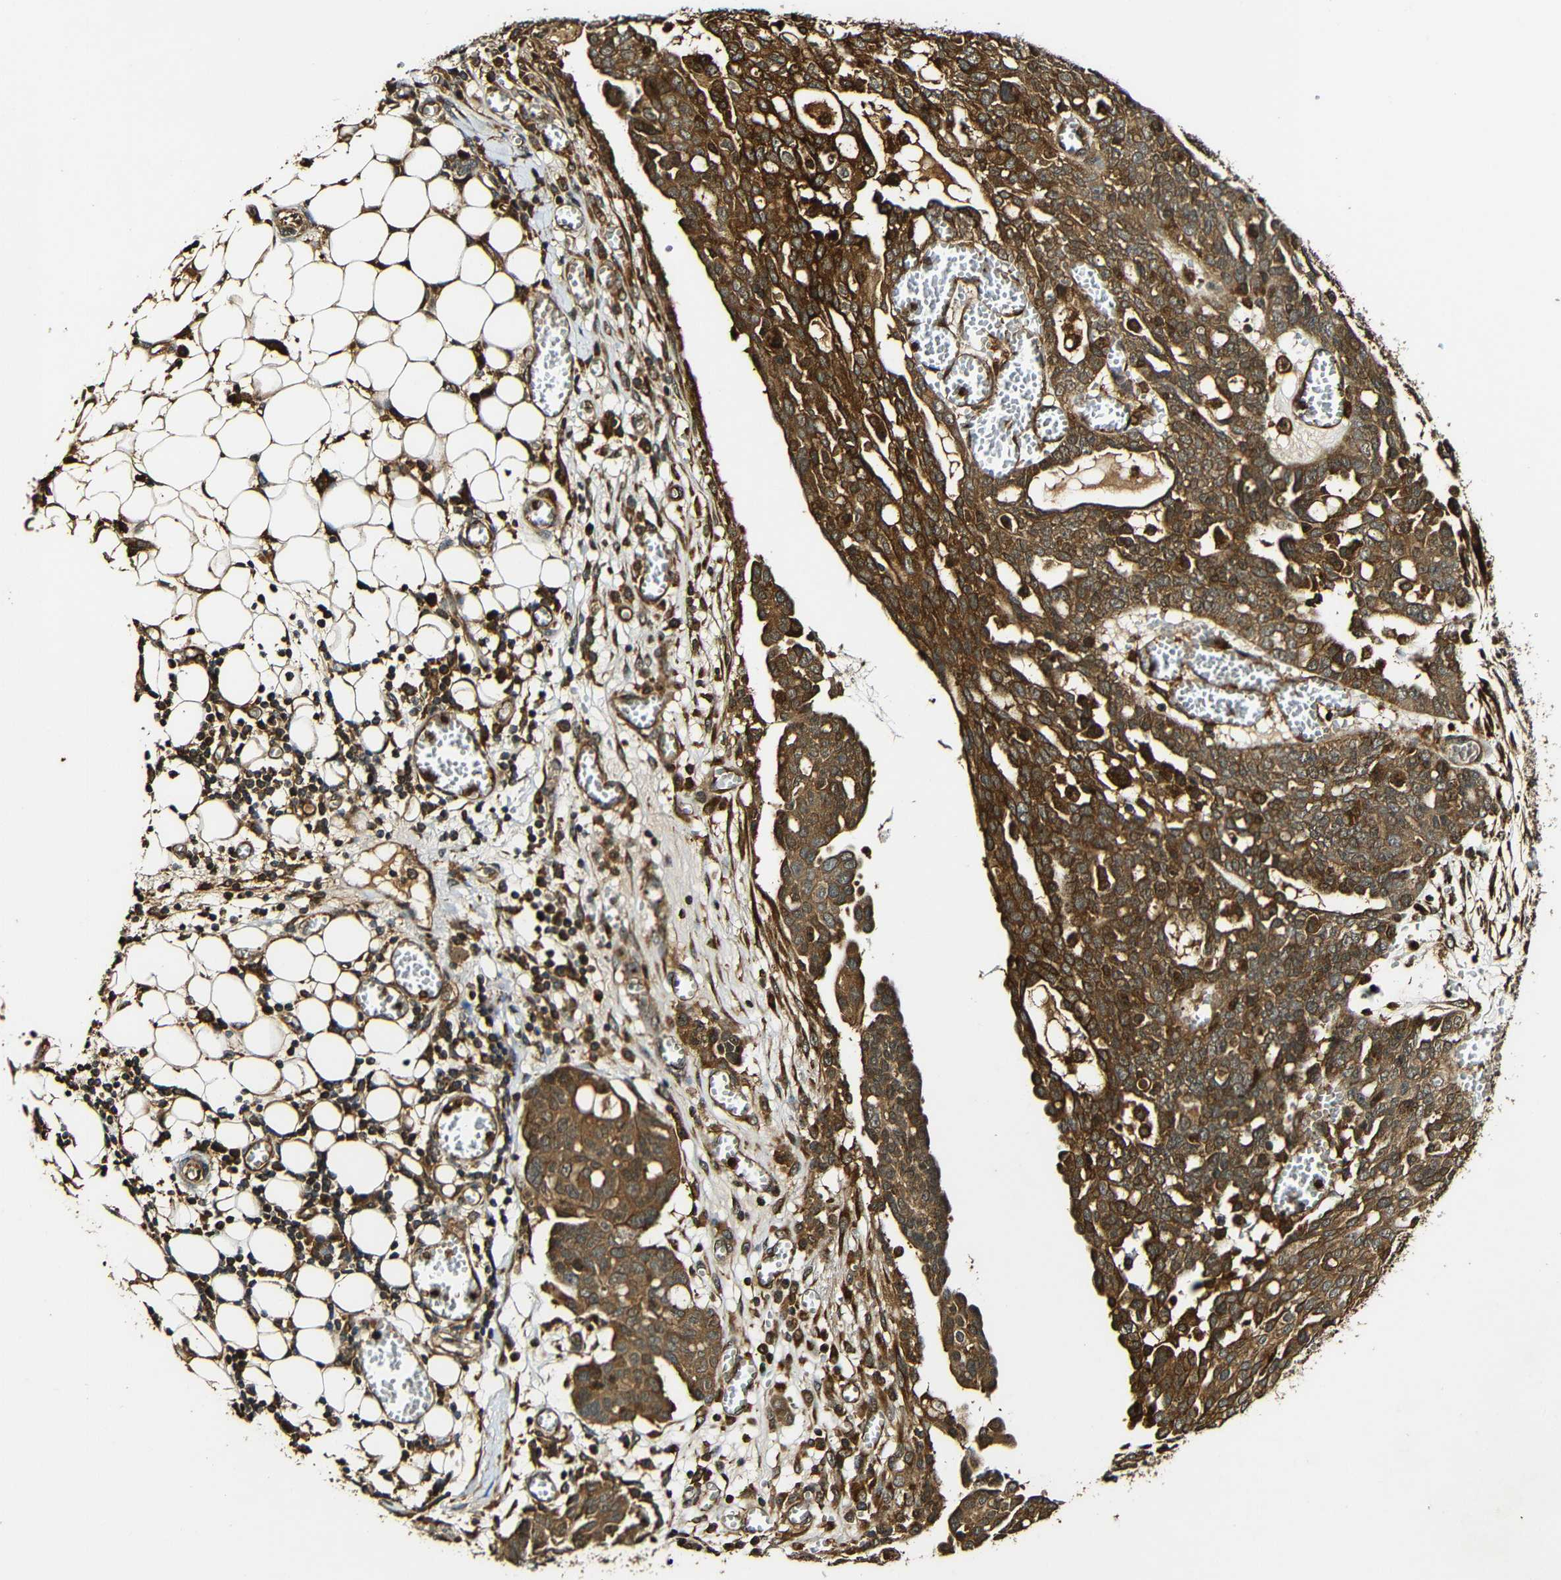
{"staining": {"intensity": "strong", "quantity": ">75%", "location": "cytoplasmic/membranous"}, "tissue": "ovarian cancer", "cell_type": "Tumor cells", "image_type": "cancer", "snomed": [{"axis": "morphology", "description": "Cystadenocarcinoma, serous, NOS"}, {"axis": "topography", "description": "Soft tissue"}, {"axis": "topography", "description": "Ovary"}], "caption": "High-magnification brightfield microscopy of serous cystadenocarcinoma (ovarian) stained with DAB (brown) and counterstained with hematoxylin (blue). tumor cells exhibit strong cytoplasmic/membranous positivity is seen in approximately>75% of cells. The staining is performed using DAB (3,3'-diaminobenzidine) brown chromogen to label protein expression. The nuclei are counter-stained blue using hematoxylin.", "gene": "CASP8", "patient": {"sex": "female", "age": 57}}